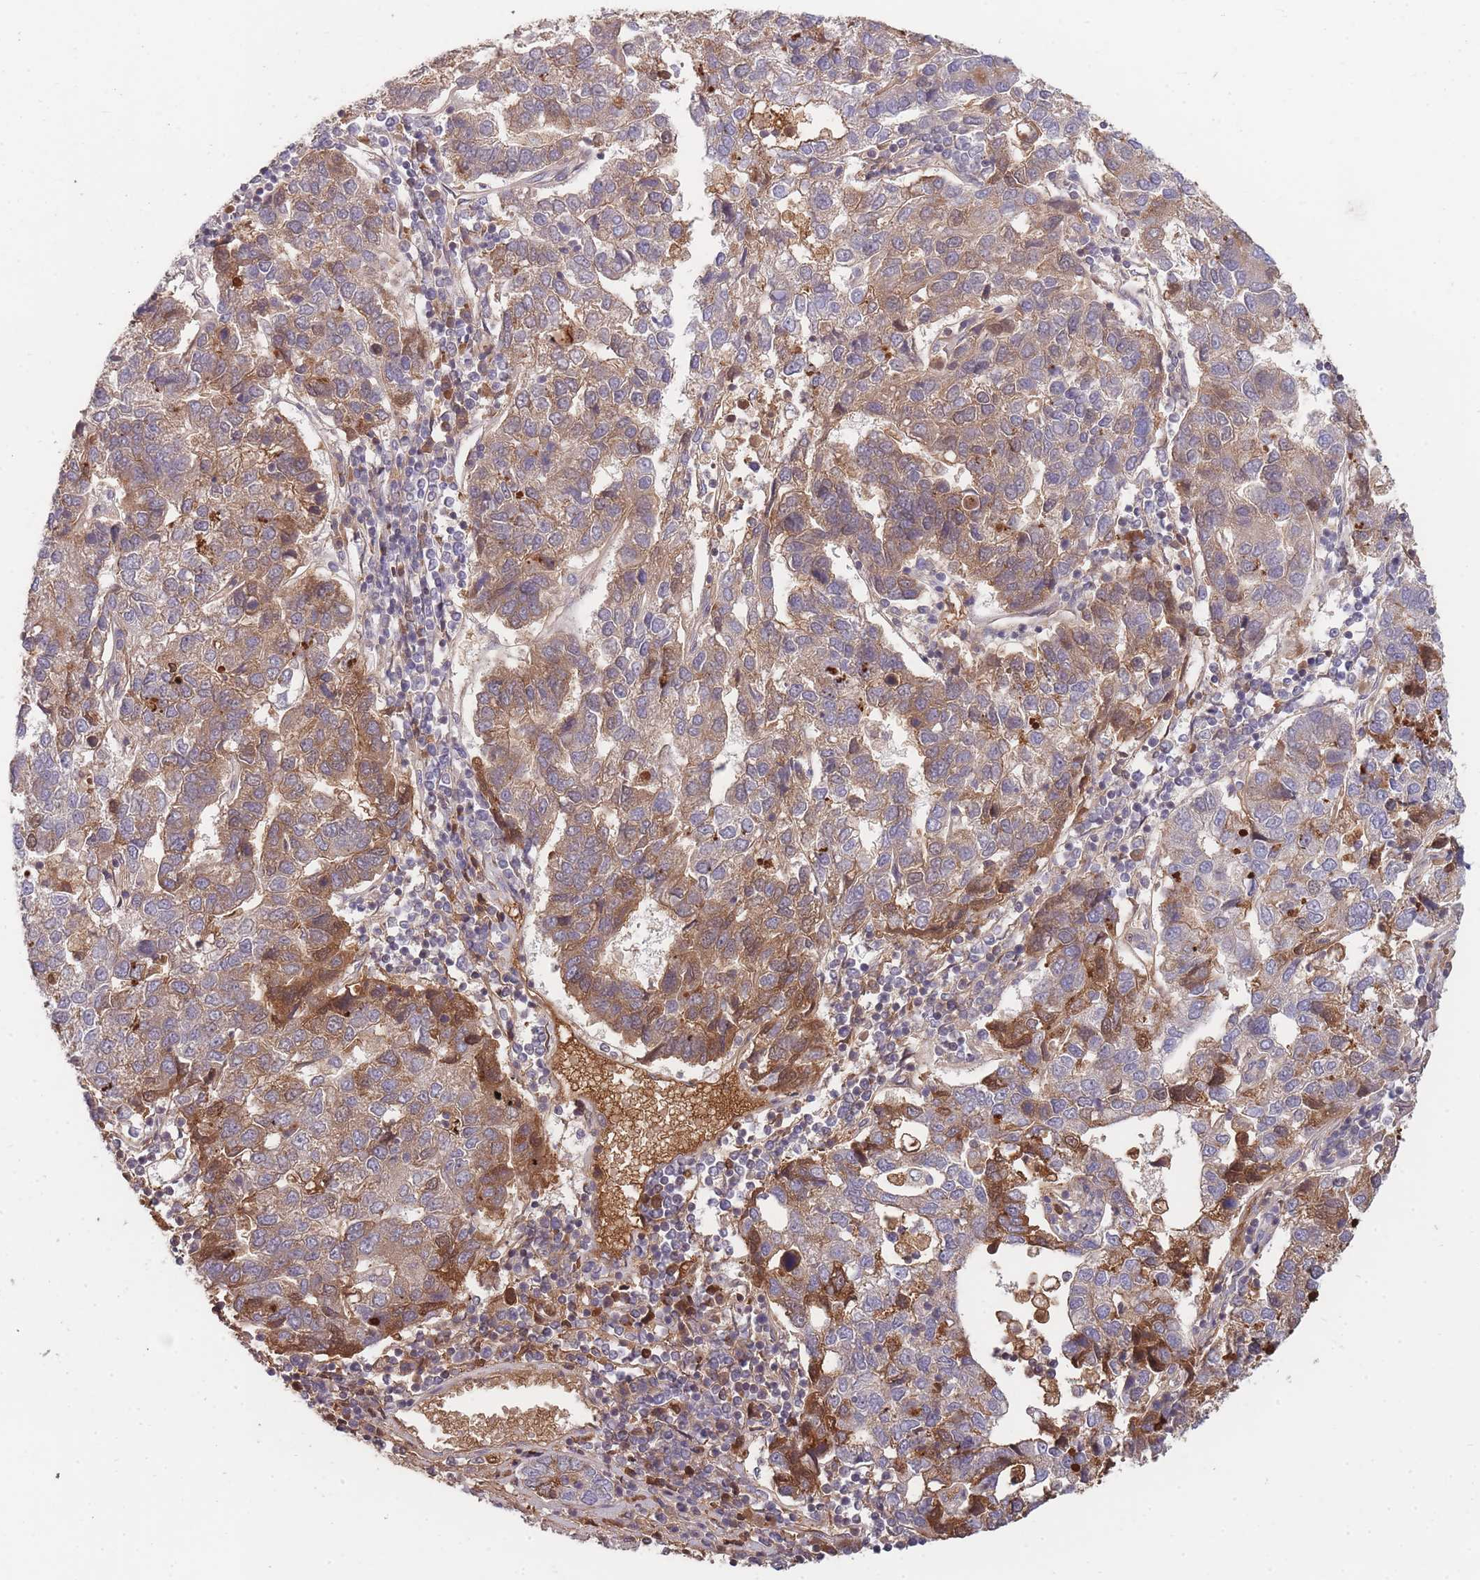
{"staining": {"intensity": "moderate", "quantity": "25%-75%", "location": "cytoplasmic/membranous"}, "tissue": "pancreatic cancer", "cell_type": "Tumor cells", "image_type": "cancer", "snomed": [{"axis": "morphology", "description": "Adenocarcinoma, NOS"}, {"axis": "topography", "description": "Pancreas"}], "caption": "An image showing moderate cytoplasmic/membranous staining in about 25%-75% of tumor cells in pancreatic cancer, as visualized by brown immunohistochemical staining.", "gene": "RALGDS", "patient": {"sex": "female", "age": 61}}